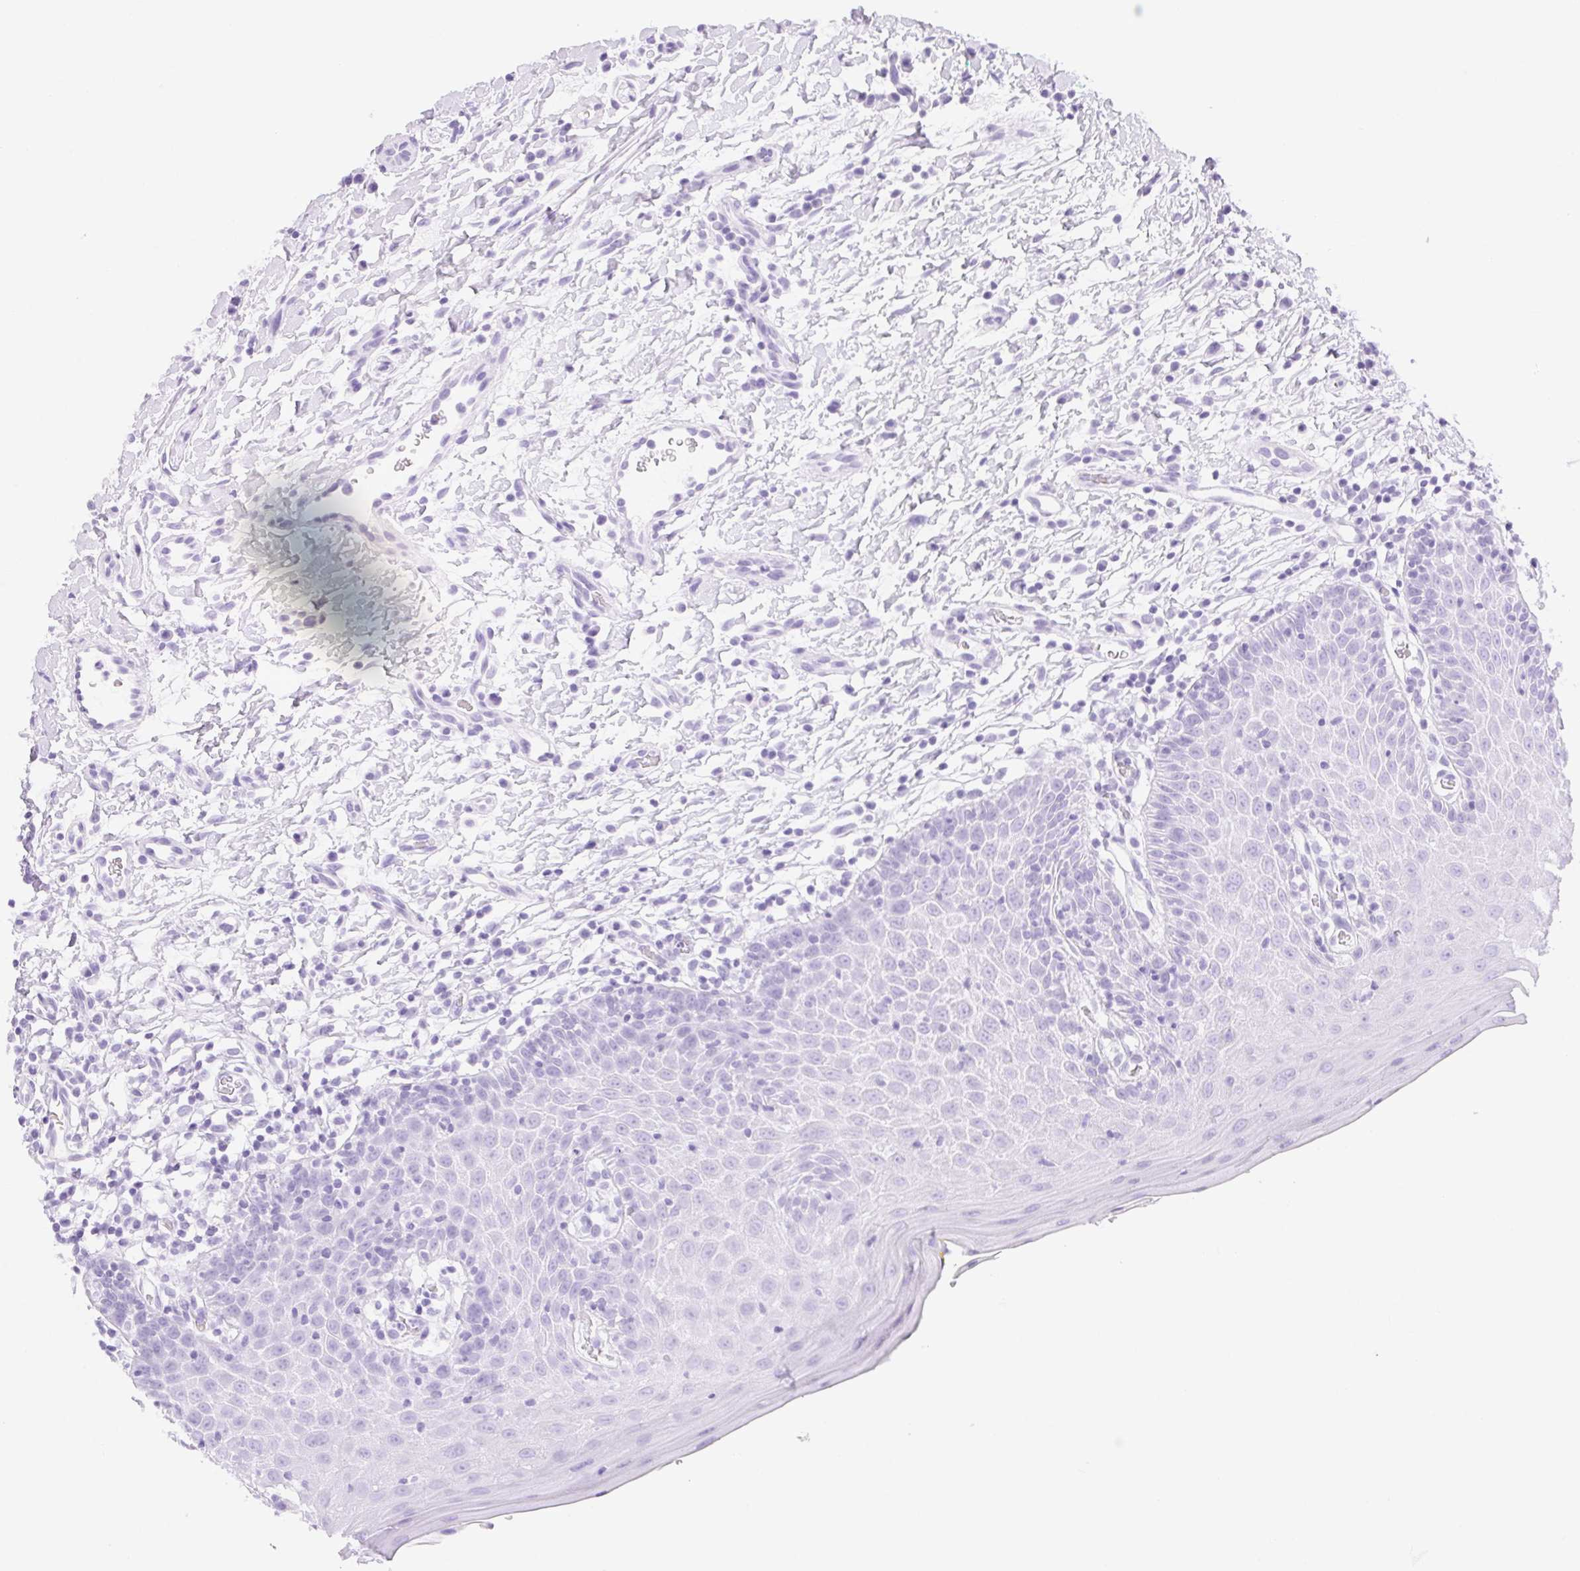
{"staining": {"intensity": "negative", "quantity": "none", "location": "none"}, "tissue": "oral mucosa", "cell_type": "Squamous epithelial cells", "image_type": "normal", "snomed": [{"axis": "morphology", "description": "Normal tissue, NOS"}, {"axis": "topography", "description": "Oral tissue"}, {"axis": "topography", "description": "Tounge, NOS"}], "caption": "Oral mucosa stained for a protein using IHC shows no positivity squamous epithelial cells.", "gene": "CLDN16", "patient": {"sex": "female", "age": 58}}